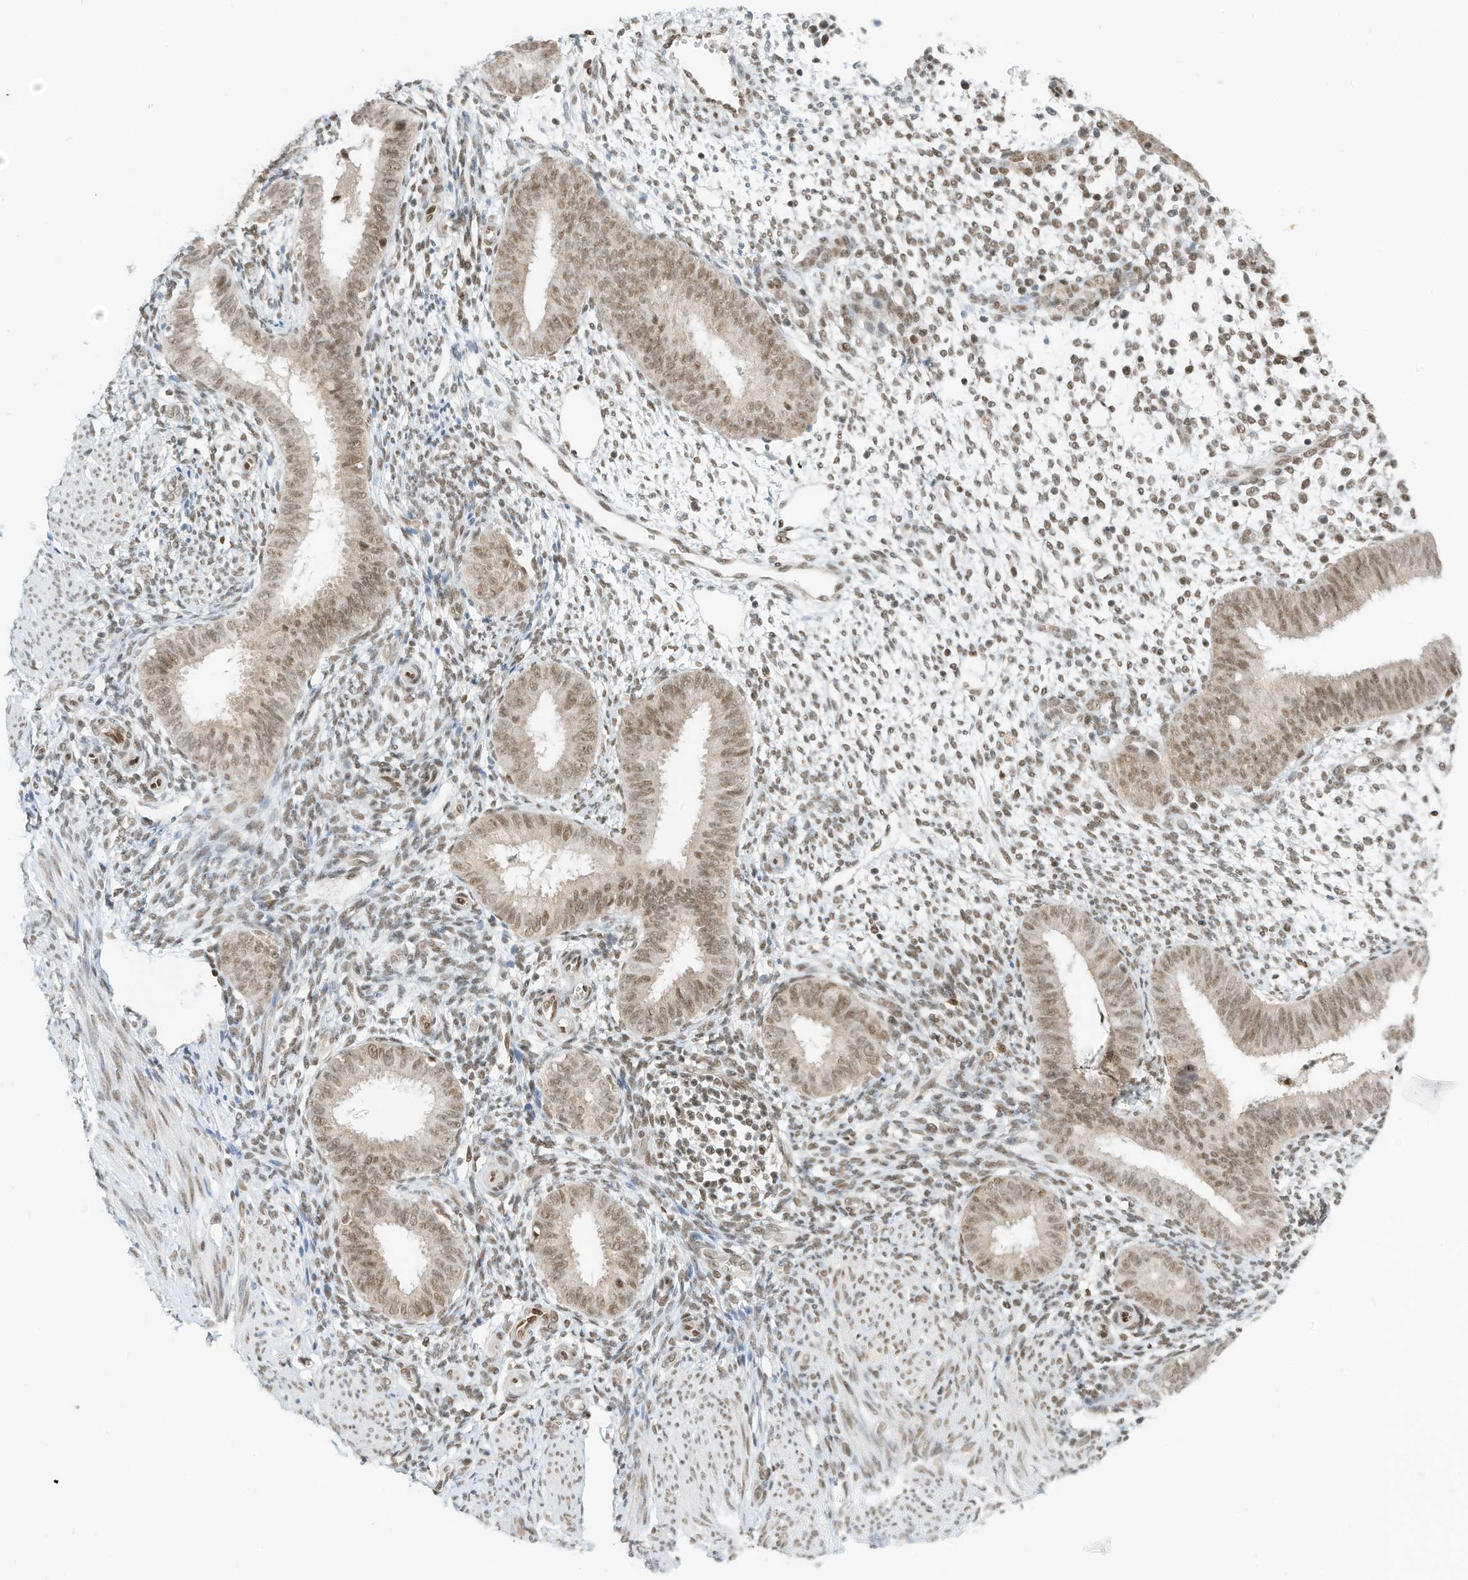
{"staining": {"intensity": "weak", "quantity": "<25%", "location": "nuclear"}, "tissue": "endometrium", "cell_type": "Cells in endometrial stroma", "image_type": "normal", "snomed": [{"axis": "morphology", "description": "Normal tissue, NOS"}, {"axis": "topography", "description": "Uterus"}, {"axis": "topography", "description": "Endometrium"}], "caption": "An immunohistochemistry histopathology image of benign endometrium is shown. There is no staining in cells in endometrial stroma of endometrium.", "gene": "AURKAIP1", "patient": {"sex": "female", "age": 48}}